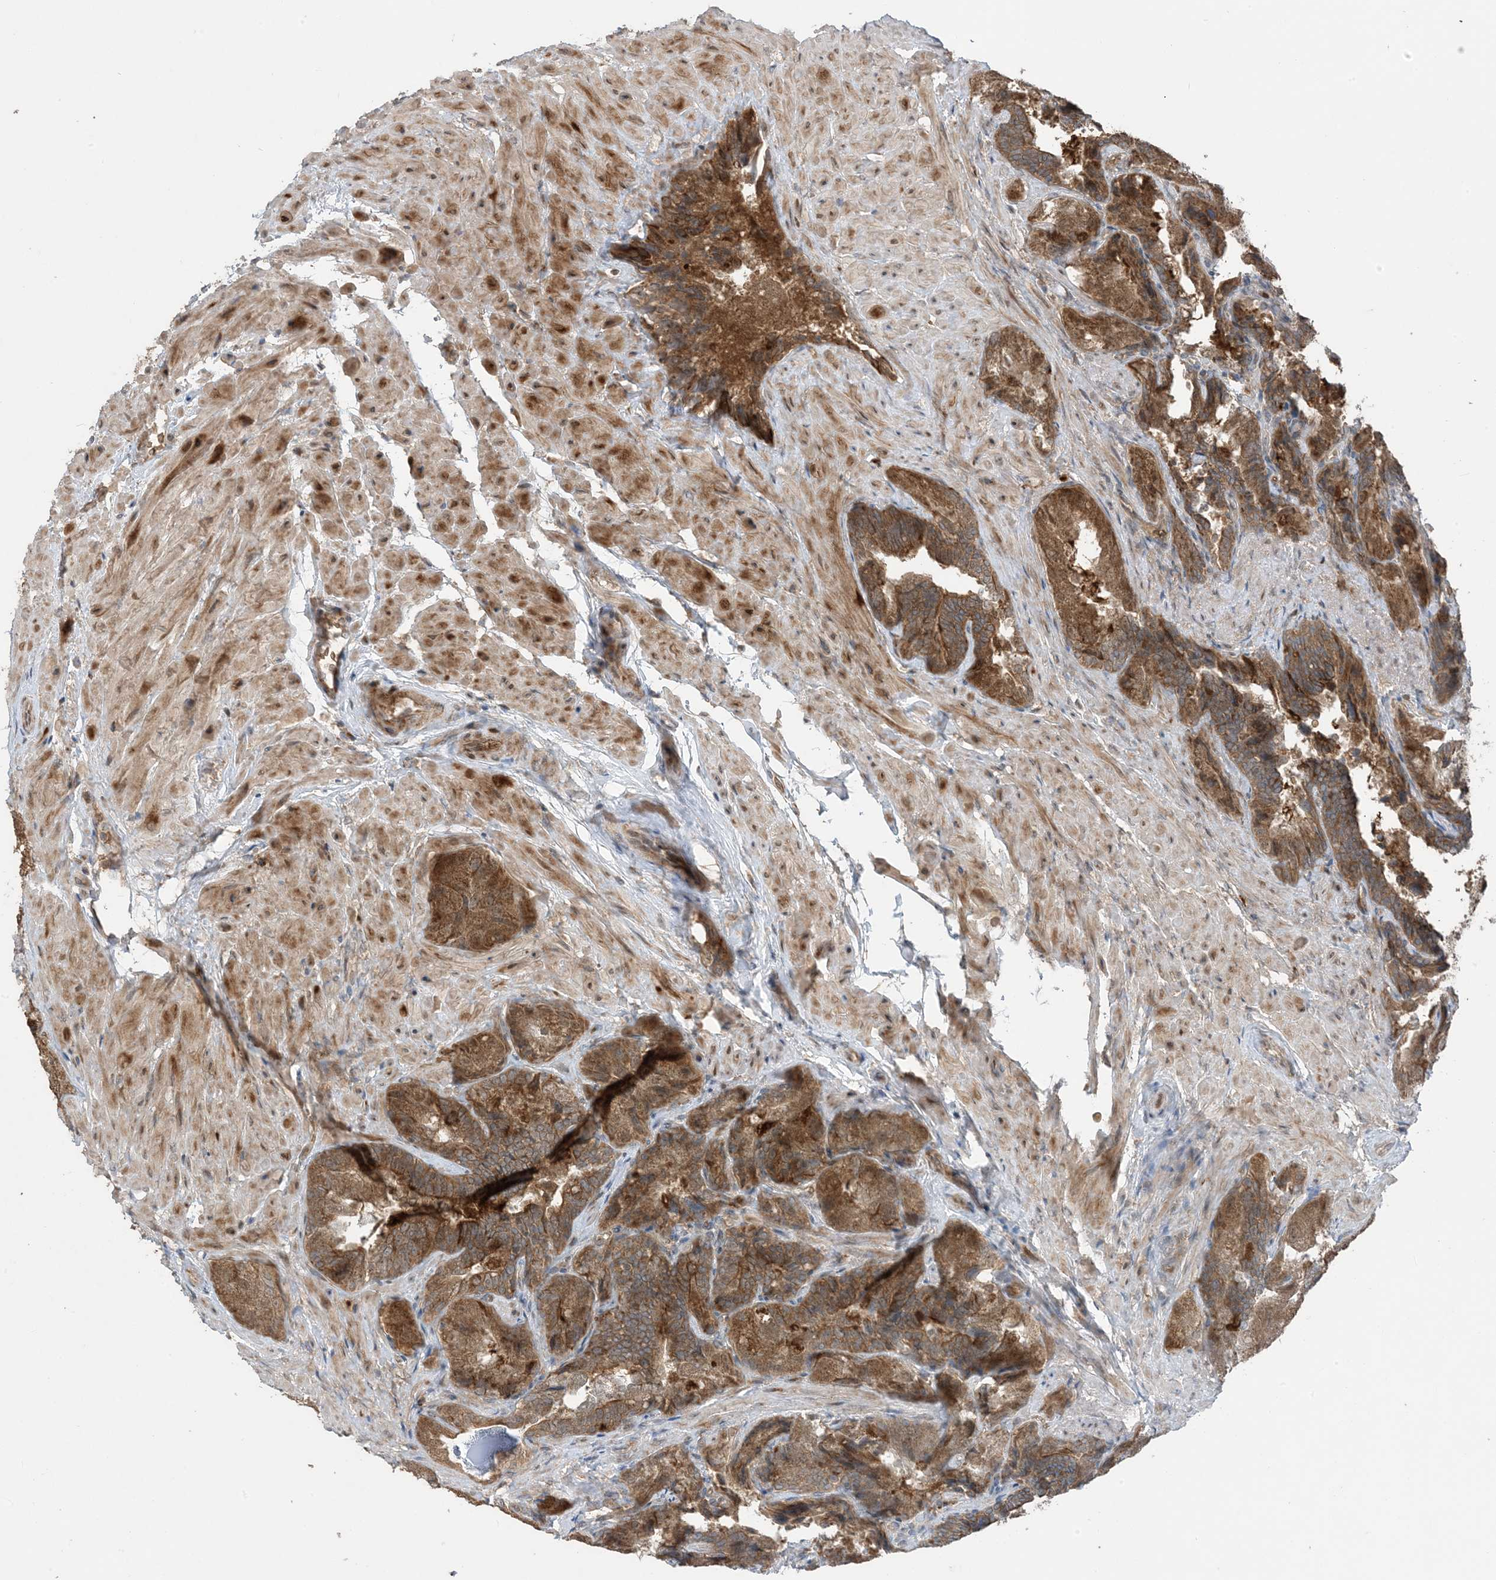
{"staining": {"intensity": "moderate", "quantity": ">75%", "location": "cytoplasmic/membranous"}, "tissue": "seminal vesicle", "cell_type": "Glandular cells", "image_type": "normal", "snomed": [{"axis": "morphology", "description": "Normal tissue, NOS"}, {"axis": "topography", "description": "Seminal veicle"}, {"axis": "topography", "description": "Peripheral nerve tissue"}], "caption": "Human seminal vesicle stained with a brown dye reveals moderate cytoplasmic/membranous positive staining in about >75% of glandular cells.", "gene": "PUSL1", "patient": {"sex": "male", "age": 63}}